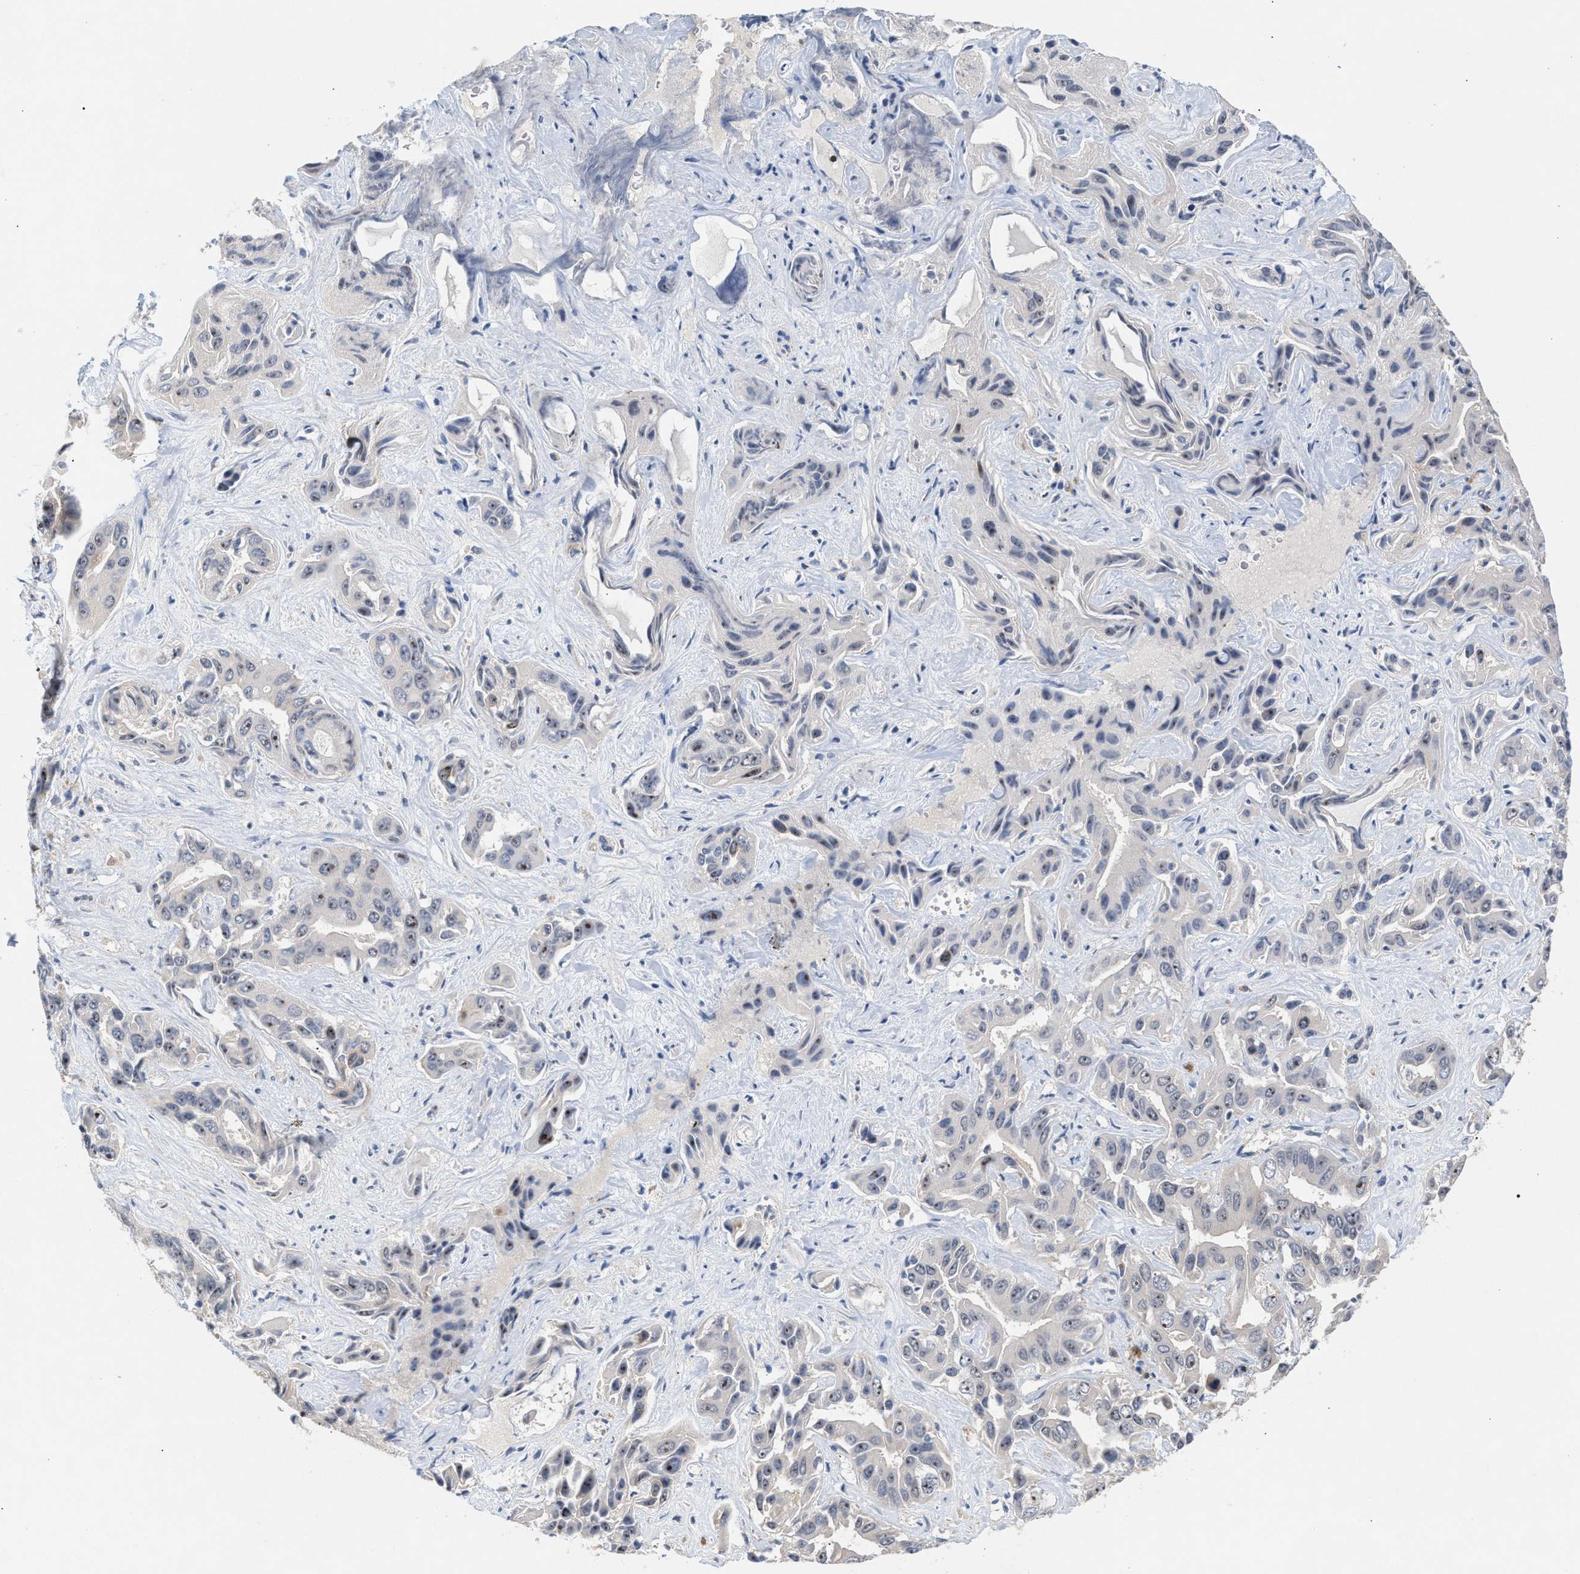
{"staining": {"intensity": "negative", "quantity": "none", "location": "none"}, "tissue": "liver cancer", "cell_type": "Tumor cells", "image_type": "cancer", "snomed": [{"axis": "morphology", "description": "Cholangiocarcinoma"}, {"axis": "topography", "description": "Liver"}], "caption": "There is no significant staining in tumor cells of liver cancer.", "gene": "GLOD4", "patient": {"sex": "female", "age": 52}}